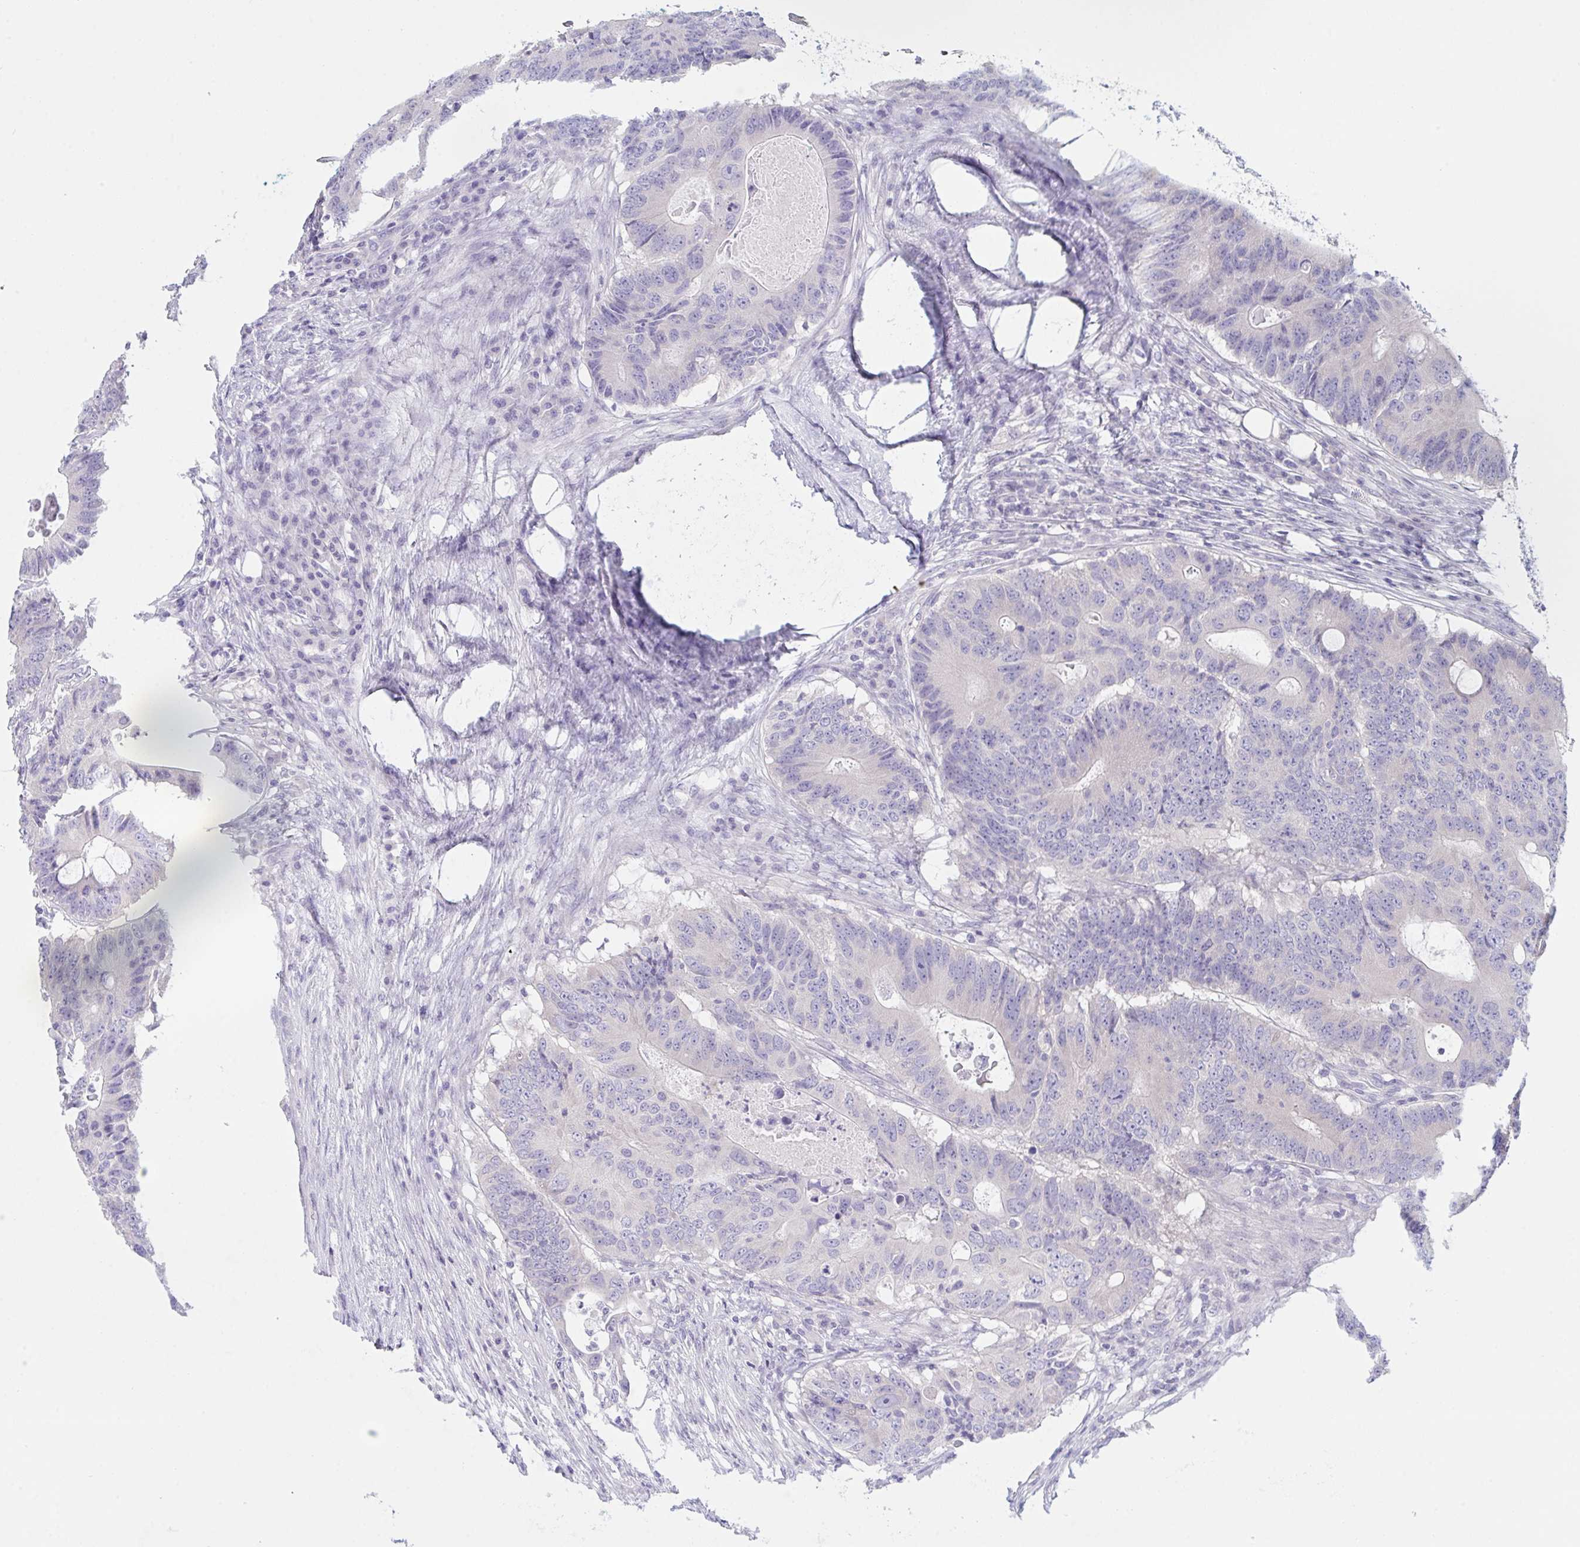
{"staining": {"intensity": "negative", "quantity": "none", "location": "none"}, "tissue": "colorectal cancer", "cell_type": "Tumor cells", "image_type": "cancer", "snomed": [{"axis": "morphology", "description": "Adenocarcinoma, NOS"}, {"axis": "topography", "description": "Colon"}], "caption": "Micrograph shows no significant protein expression in tumor cells of colorectal adenocarcinoma.", "gene": "NAA30", "patient": {"sex": "male", "age": 71}}